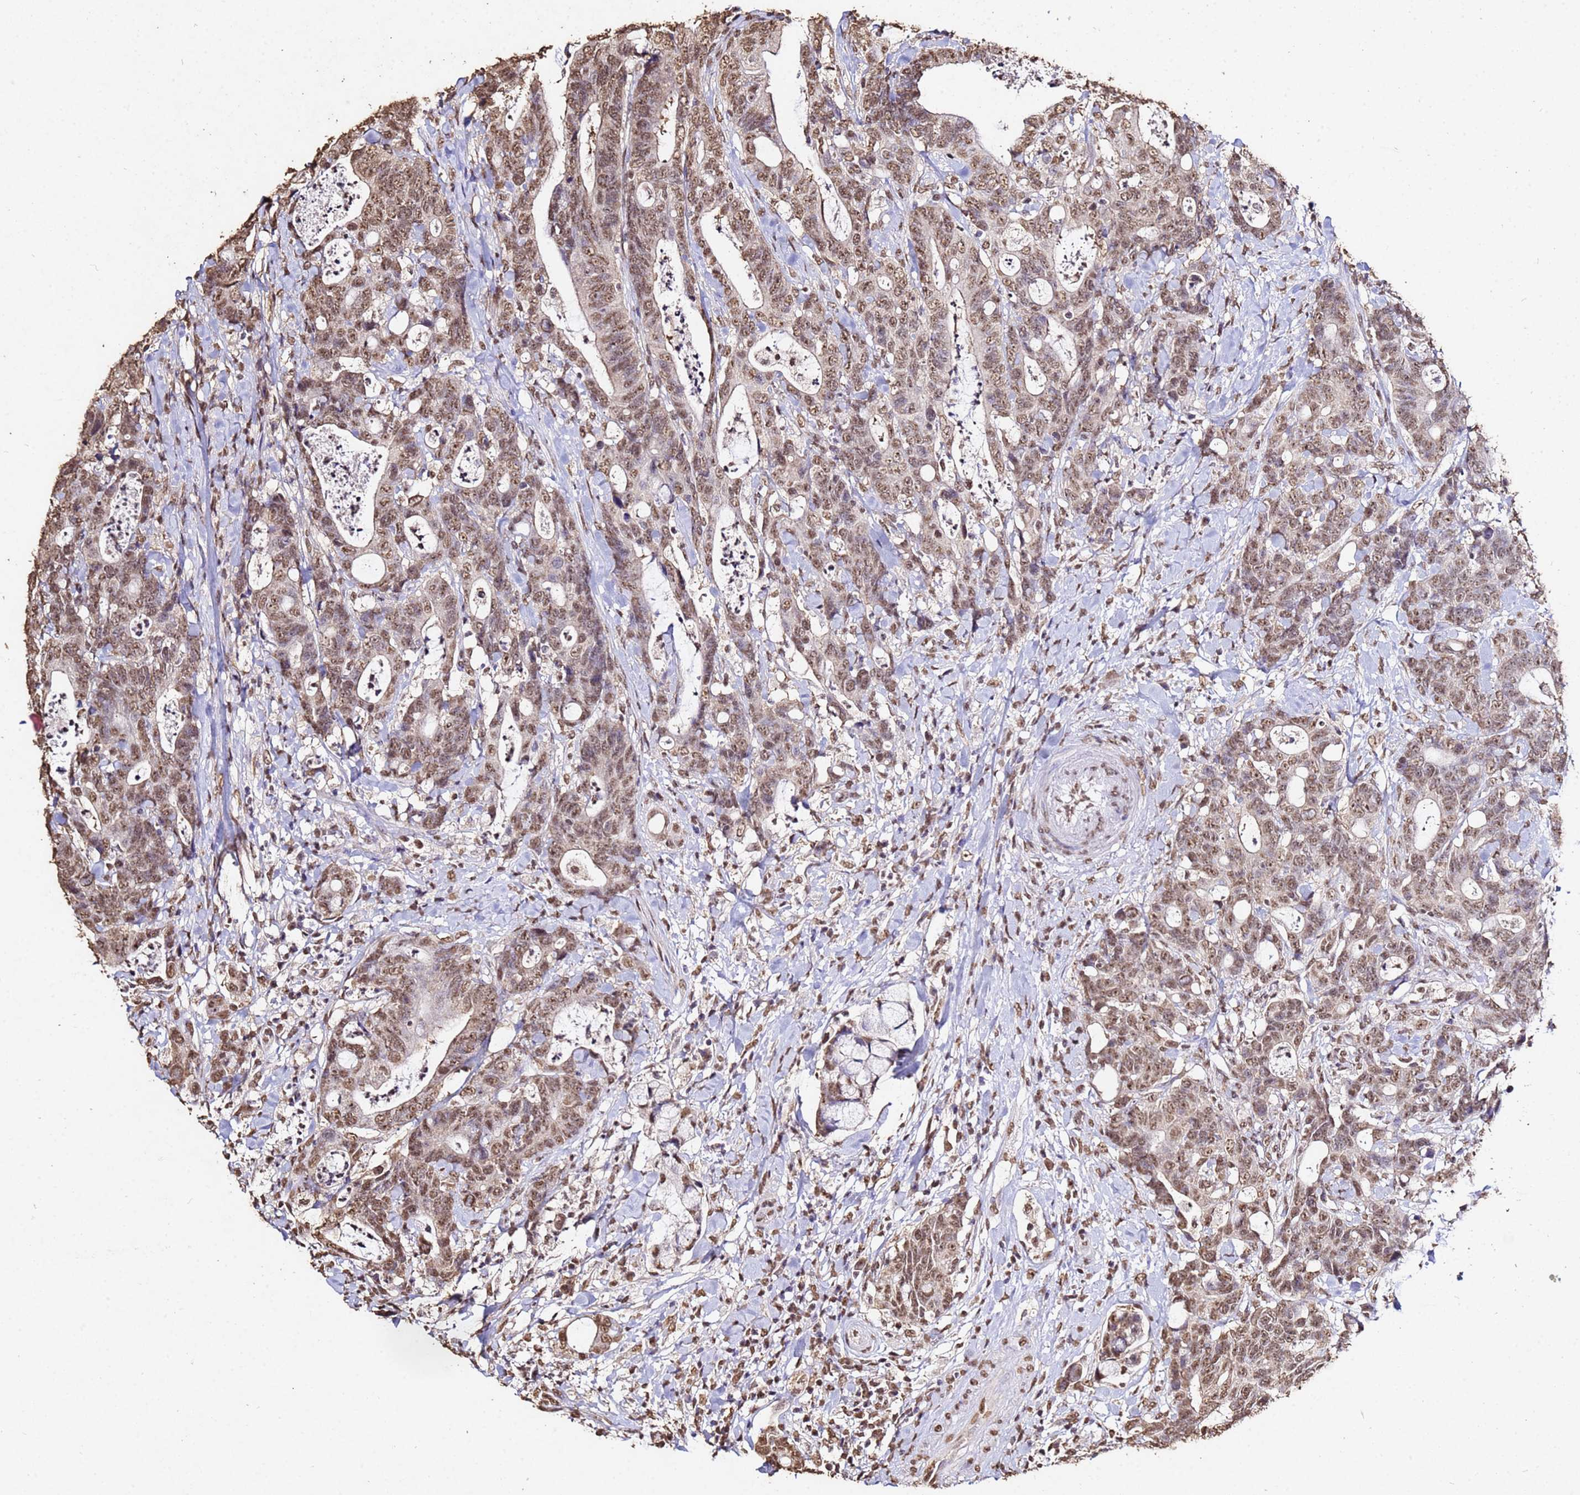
{"staining": {"intensity": "moderate", "quantity": ">75%", "location": "nuclear"}, "tissue": "colorectal cancer", "cell_type": "Tumor cells", "image_type": "cancer", "snomed": [{"axis": "morphology", "description": "Adenocarcinoma, NOS"}, {"axis": "topography", "description": "Colon"}], "caption": "IHC (DAB (3,3'-diaminobenzidine)) staining of colorectal cancer (adenocarcinoma) exhibits moderate nuclear protein positivity in approximately >75% of tumor cells.", "gene": "MYOCD", "patient": {"sex": "female", "age": 82}}